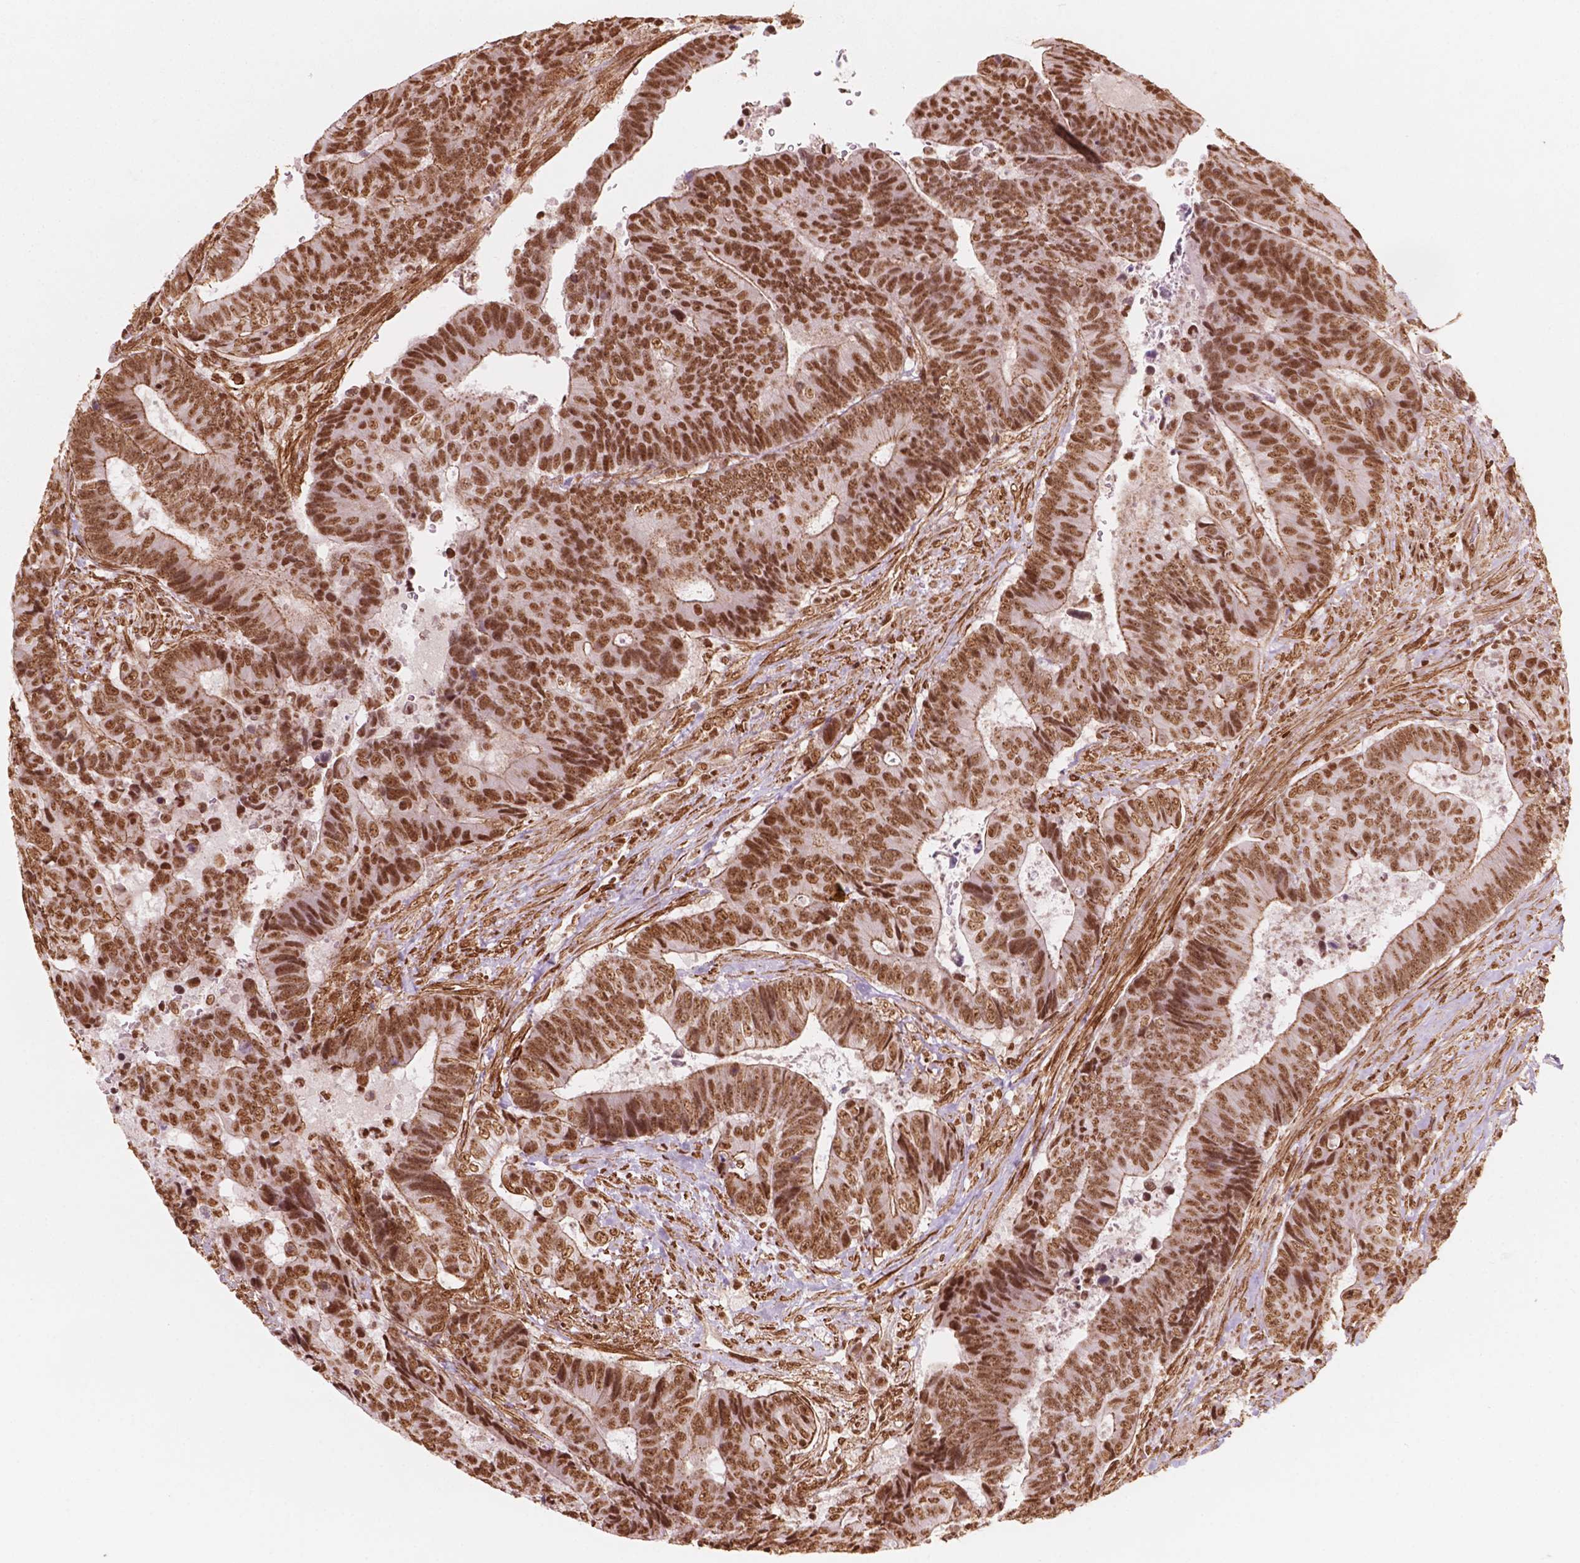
{"staining": {"intensity": "moderate", "quantity": ">75%", "location": "nuclear"}, "tissue": "colorectal cancer", "cell_type": "Tumor cells", "image_type": "cancer", "snomed": [{"axis": "morphology", "description": "Adenocarcinoma, NOS"}, {"axis": "topography", "description": "Colon"}], "caption": "This micrograph exhibits IHC staining of human colorectal cancer, with medium moderate nuclear staining in about >75% of tumor cells.", "gene": "GTF3C5", "patient": {"sex": "female", "age": 48}}